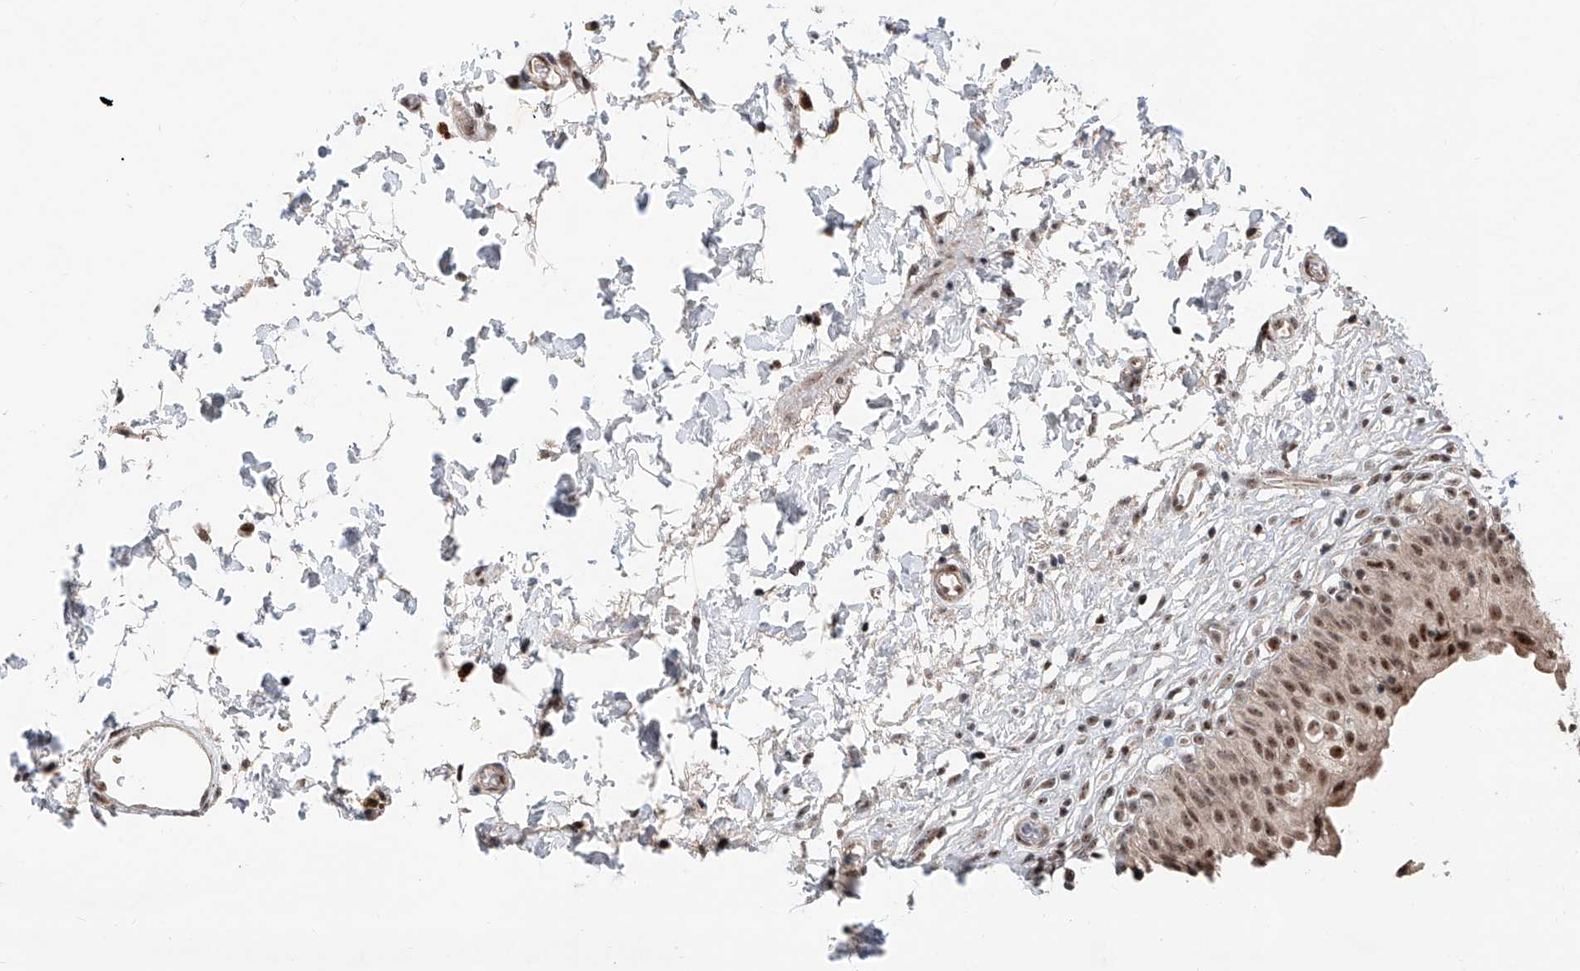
{"staining": {"intensity": "moderate", "quantity": ">75%", "location": "nuclear"}, "tissue": "urinary bladder", "cell_type": "Urothelial cells", "image_type": "normal", "snomed": [{"axis": "morphology", "description": "Normal tissue, NOS"}, {"axis": "topography", "description": "Urinary bladder"}], "caption": "Immunohistochemistry (IHC) (DAB) staining of benign urinary bladder displays moderate nuclear protein staining in approximately >75% of urothelial cells. (IHC, brightfield microscopy, high magnification).", "gene": "SDE2", "patient": {"sex": "male", "age": 55}}